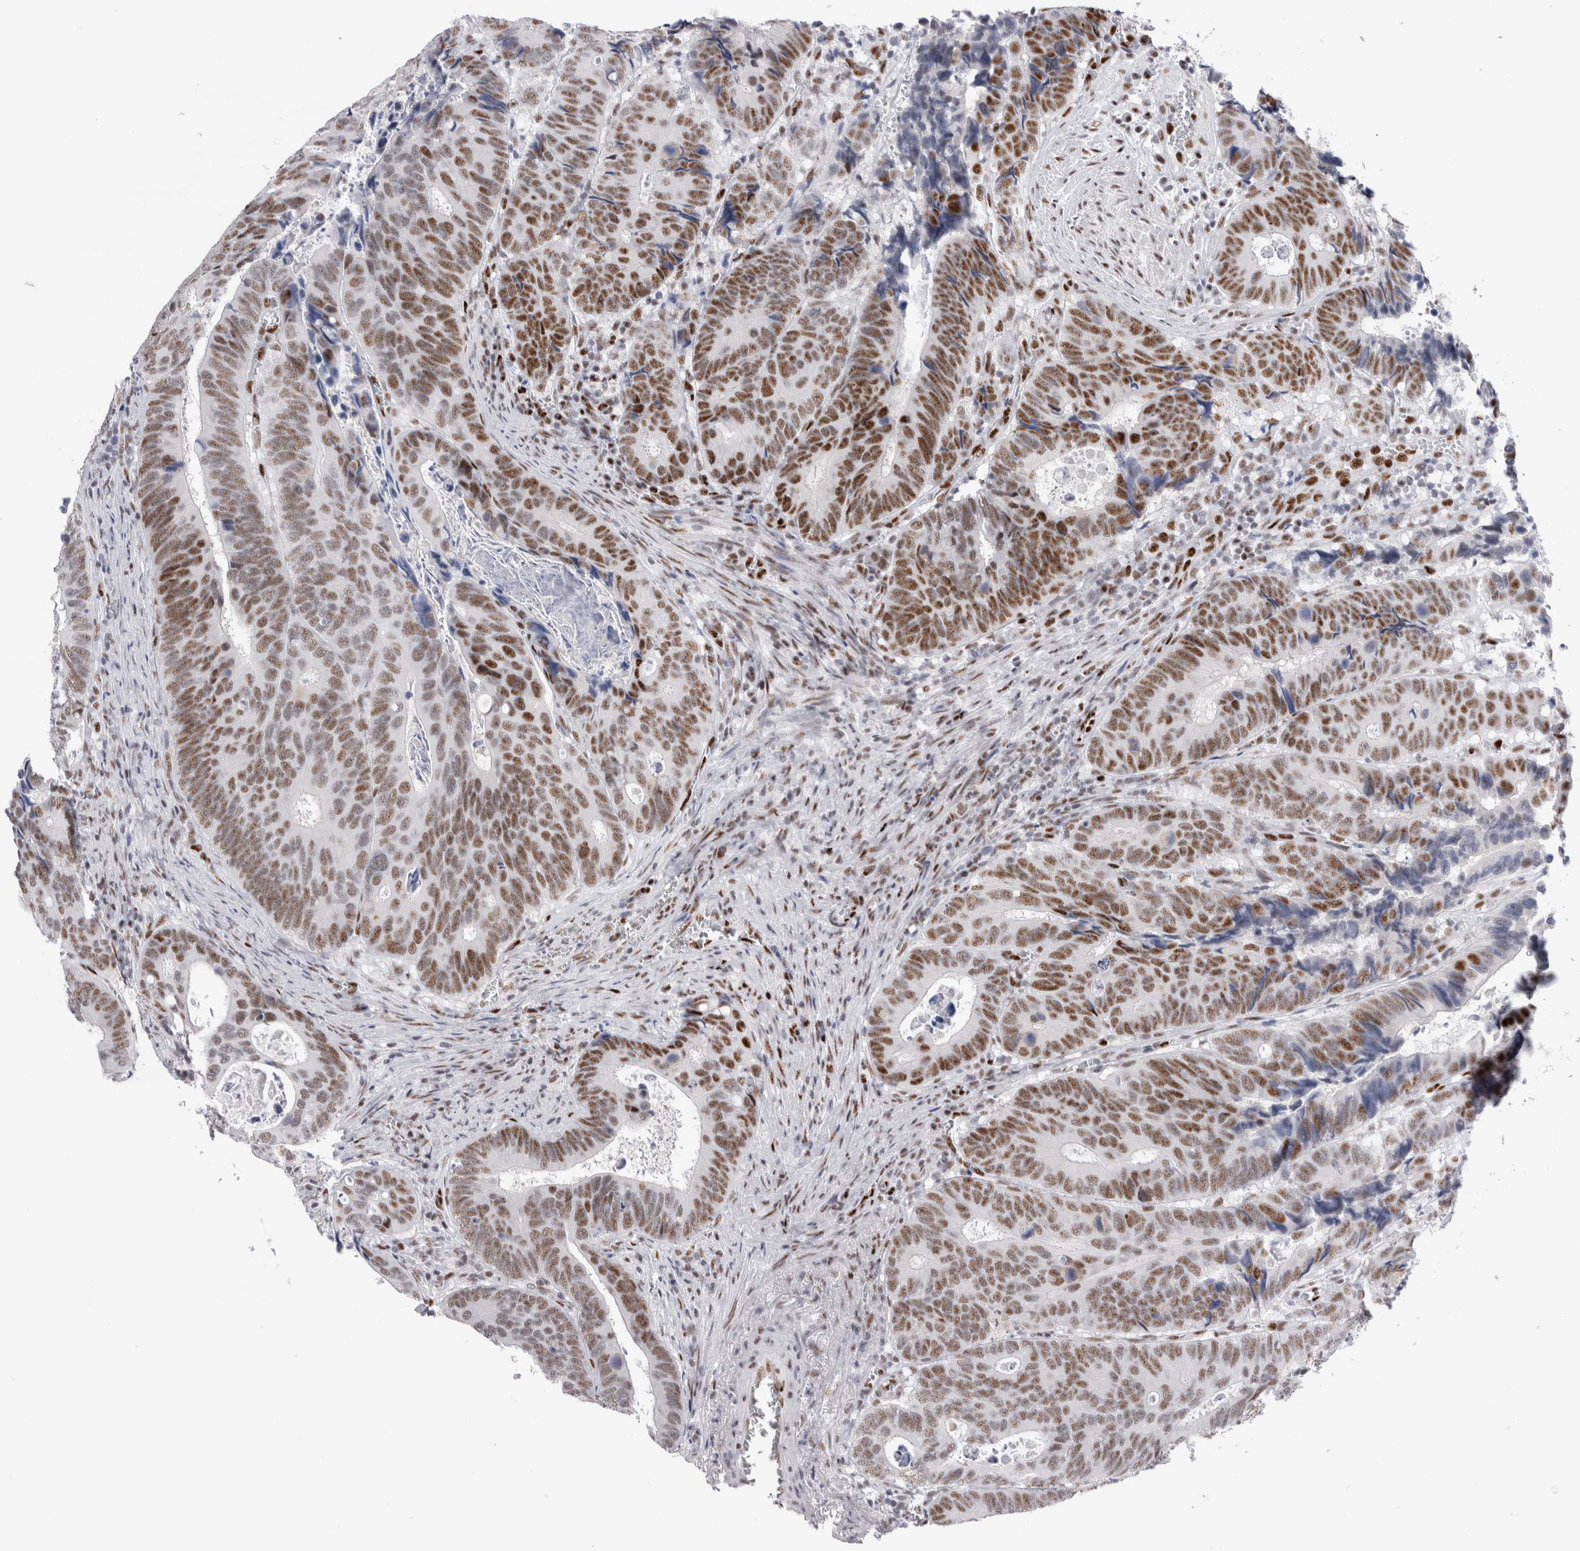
{"staining": {"intensity": "moderate", "quantity": ">75%", "location": "nuclear"}, "tissue": "colorectal cancer", "cell_type": "Tumor cells", "image_type": "cancer", "snomed": [{"axis": "morphology", "description": "Inflammation, NOS"}, {"axis": "morphology", "description": "Adenocarcinoma, NOS"}, {"axis": "topography", "description": "Colon"}], "caption": "Colorectal cancer tissue exhibits moderate nuclear expression in approximately >75% of tumor cells", "gene": "RBM6", "patient": {"sex": "male", "age": 72}}